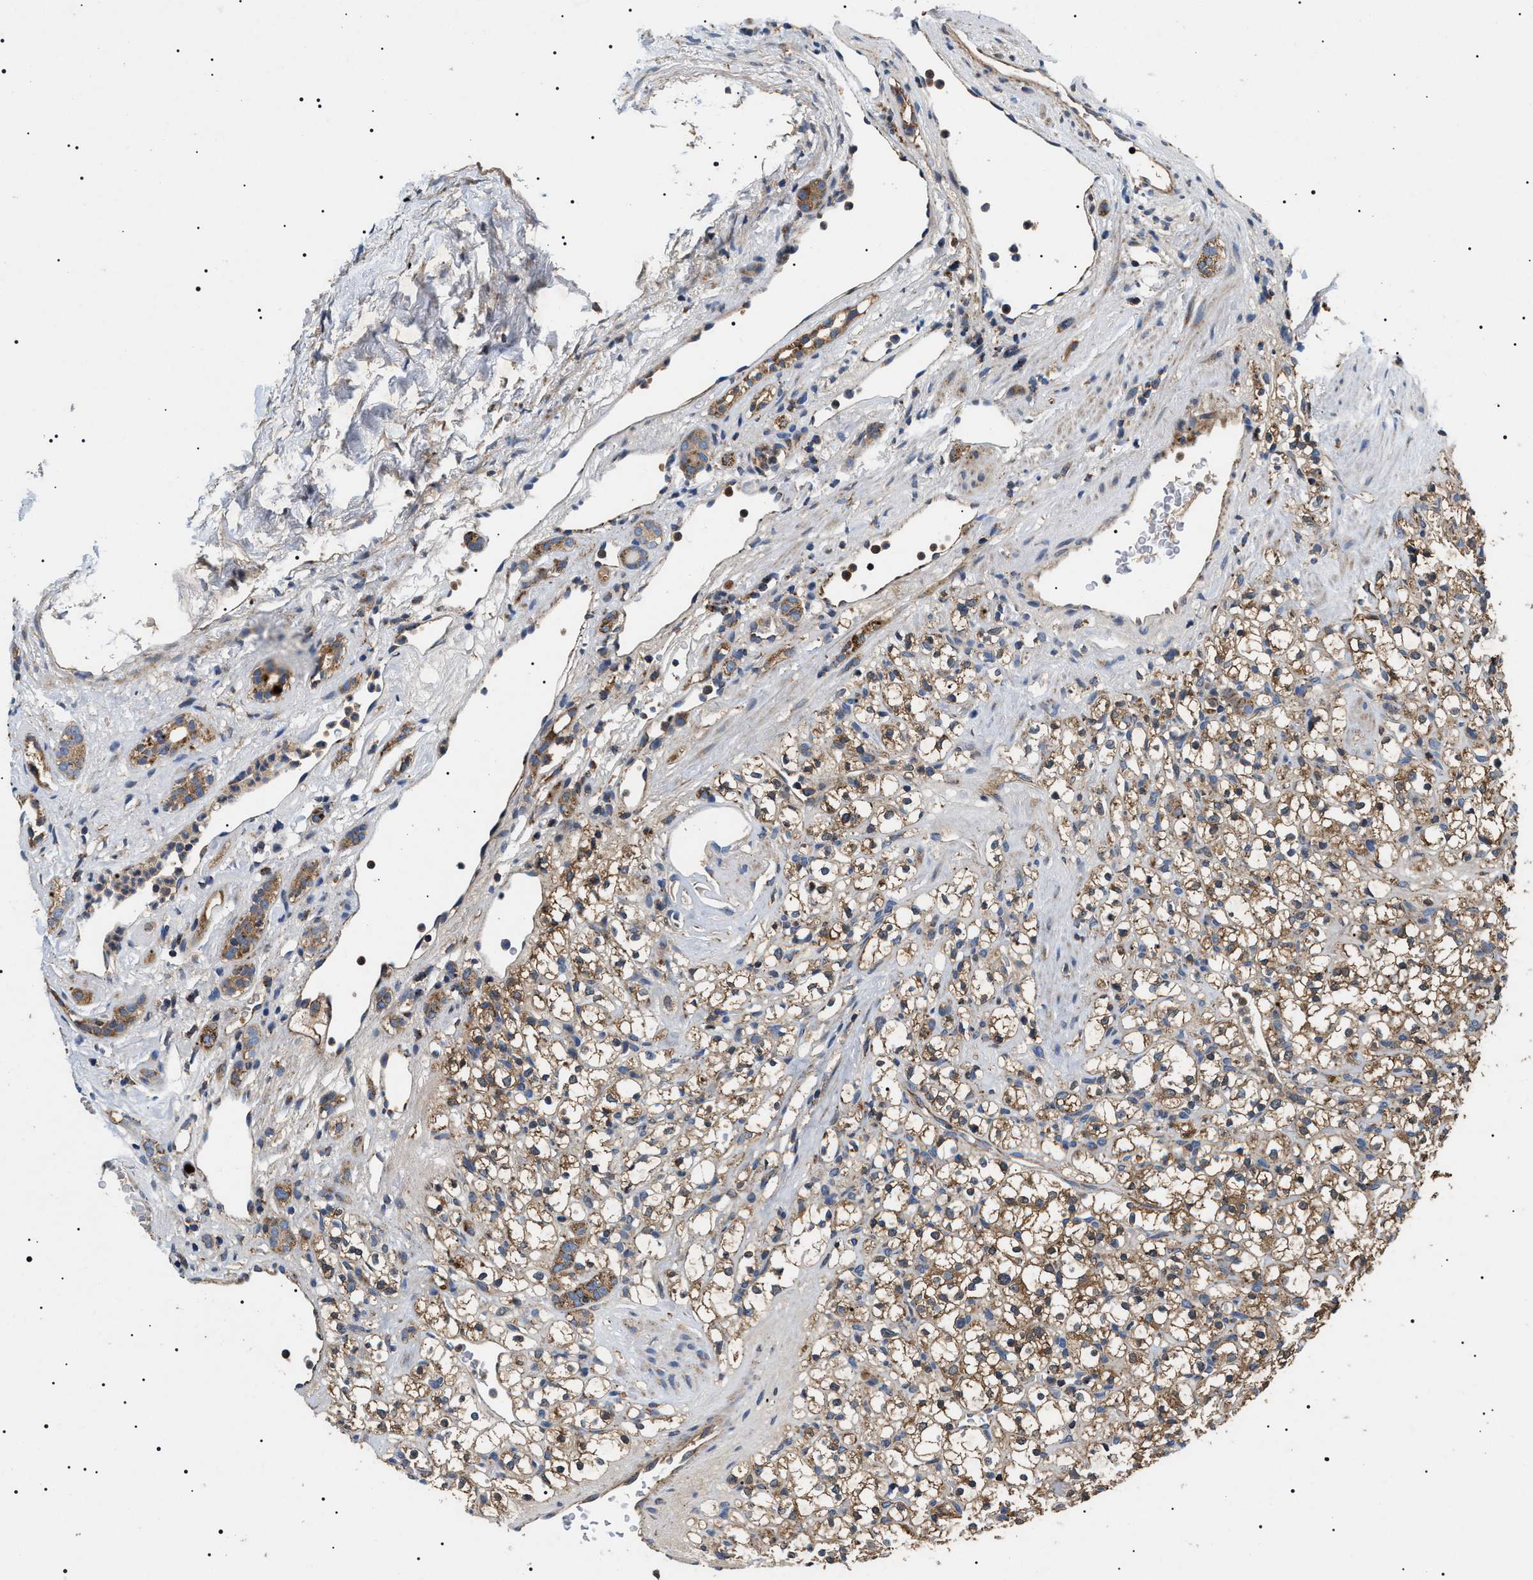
{"staining": {"intensity": "moderate", "quantity": ">75%", "location": "cytoplasmic/membranous"}, "tissue": "renal cancer", "cell_type": "Tumor cells", "image_type": "cancer", "snomed": [{"axis": "morphology", "description": "Normal tissue, NOS"}, {"axis": "morphology", "description": "Adenocarcinoma, NOS"}, {"axis": "topography", "description": "Kidney"}], "caption": "Protein expression by immunohistochemistry (IHC) reveals moderate cytoplasmic/membranous positivity in about >75% of tumor cells in renal cancer (adenocarcinoma). (DAB (3,3'-diaminobenzidine) IHC with brightfield microscopy, high magnification).", "gene": "OXSM", "patient": {"sex": "female", "age": 72}}